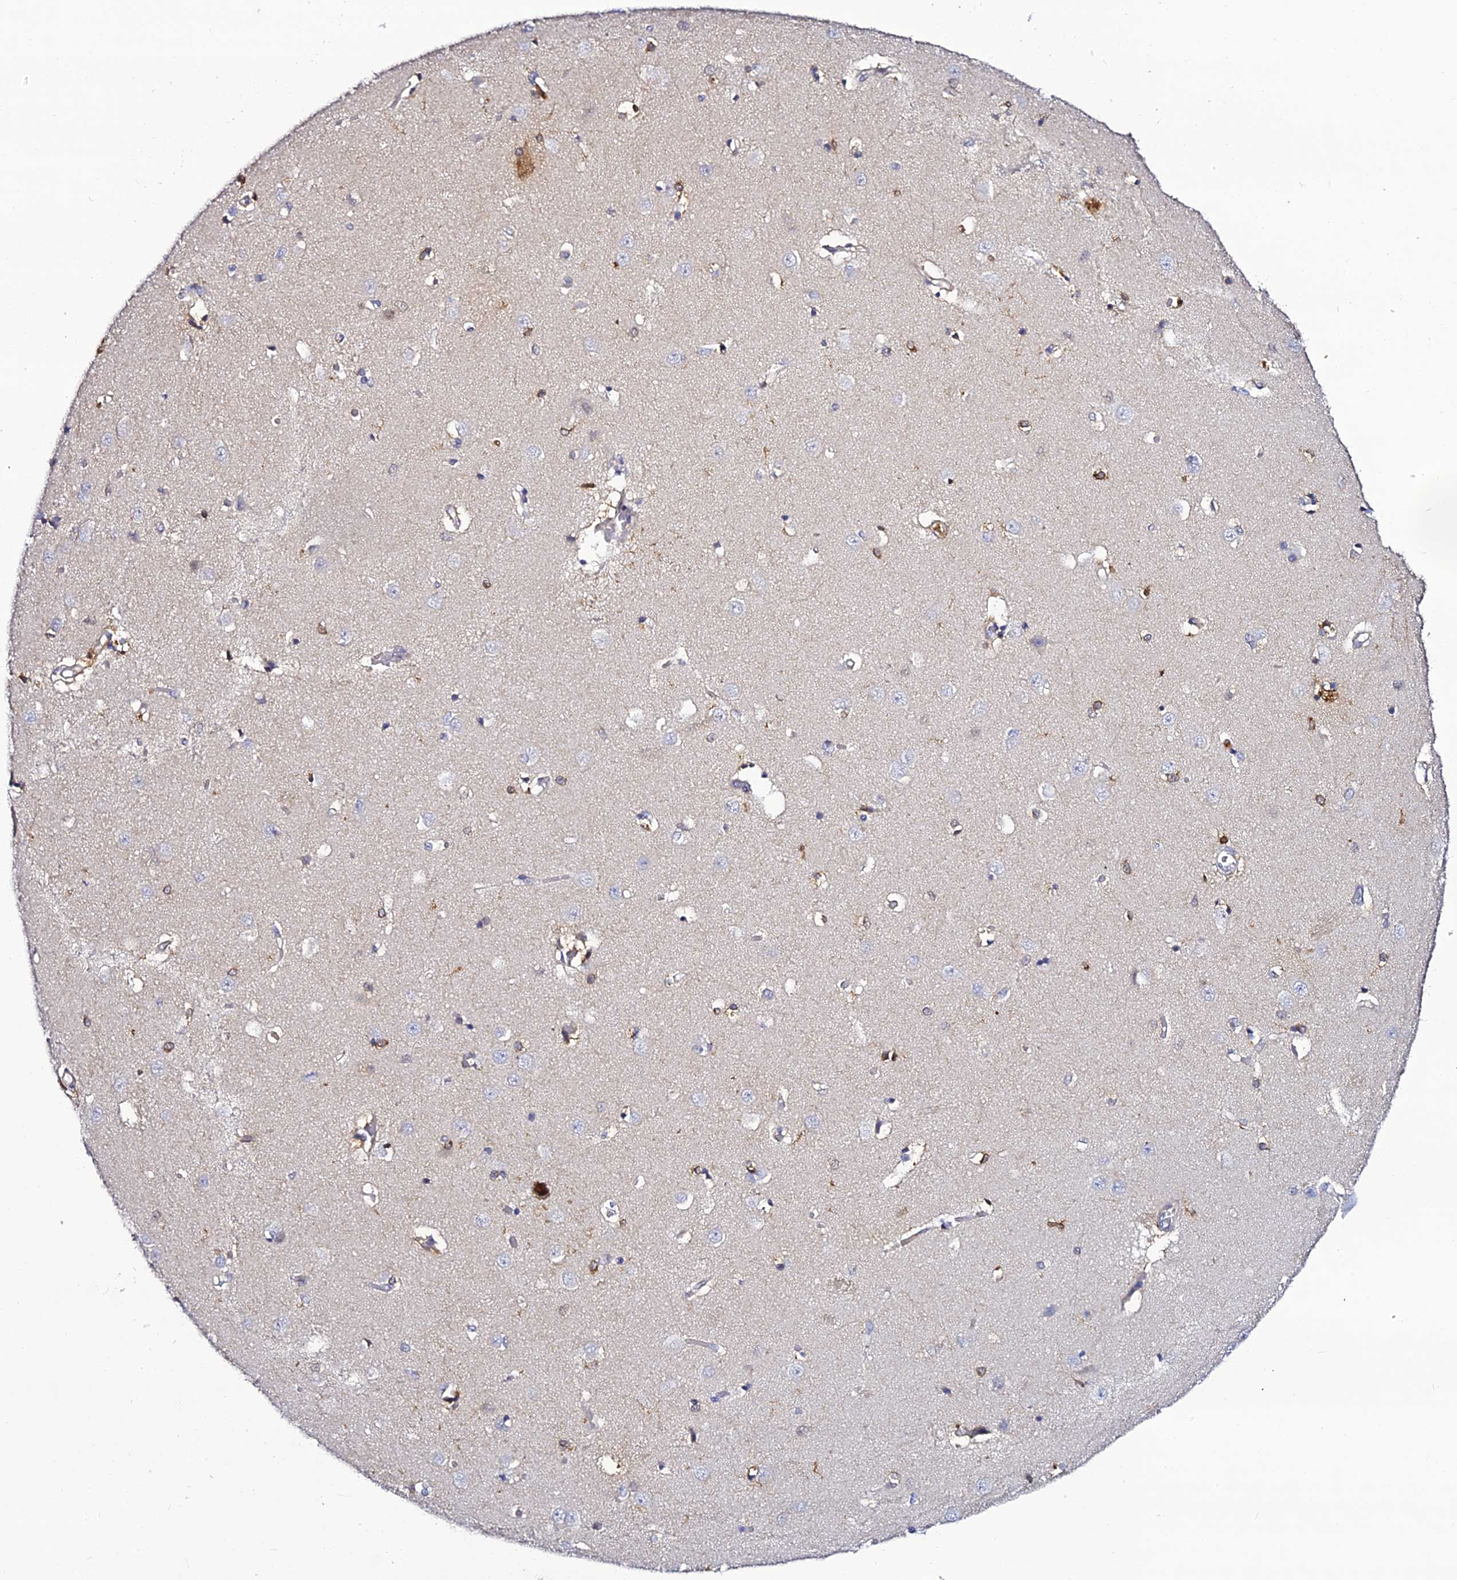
{"staining": {"intensity": "weak", "quantity": "<25%", "location": "cytoplasmic/membranous"}, "tissue": "caudate", "cell_type": "Glial cells", "image_type": "normal", "snomed": [{"axis": "morphology", "description": "Normal tissue, NOS"}, {"axis": "topography", "description": "Lateral ventricle wall"}], "caption": "A high-resolution photomicrograph shows immunohistochemistry staining of unremarkable caudate, which reveals no significant positivity in glial cells.", "gene": "IL4I1", "patient": {"sex": "male", "age": 37}}